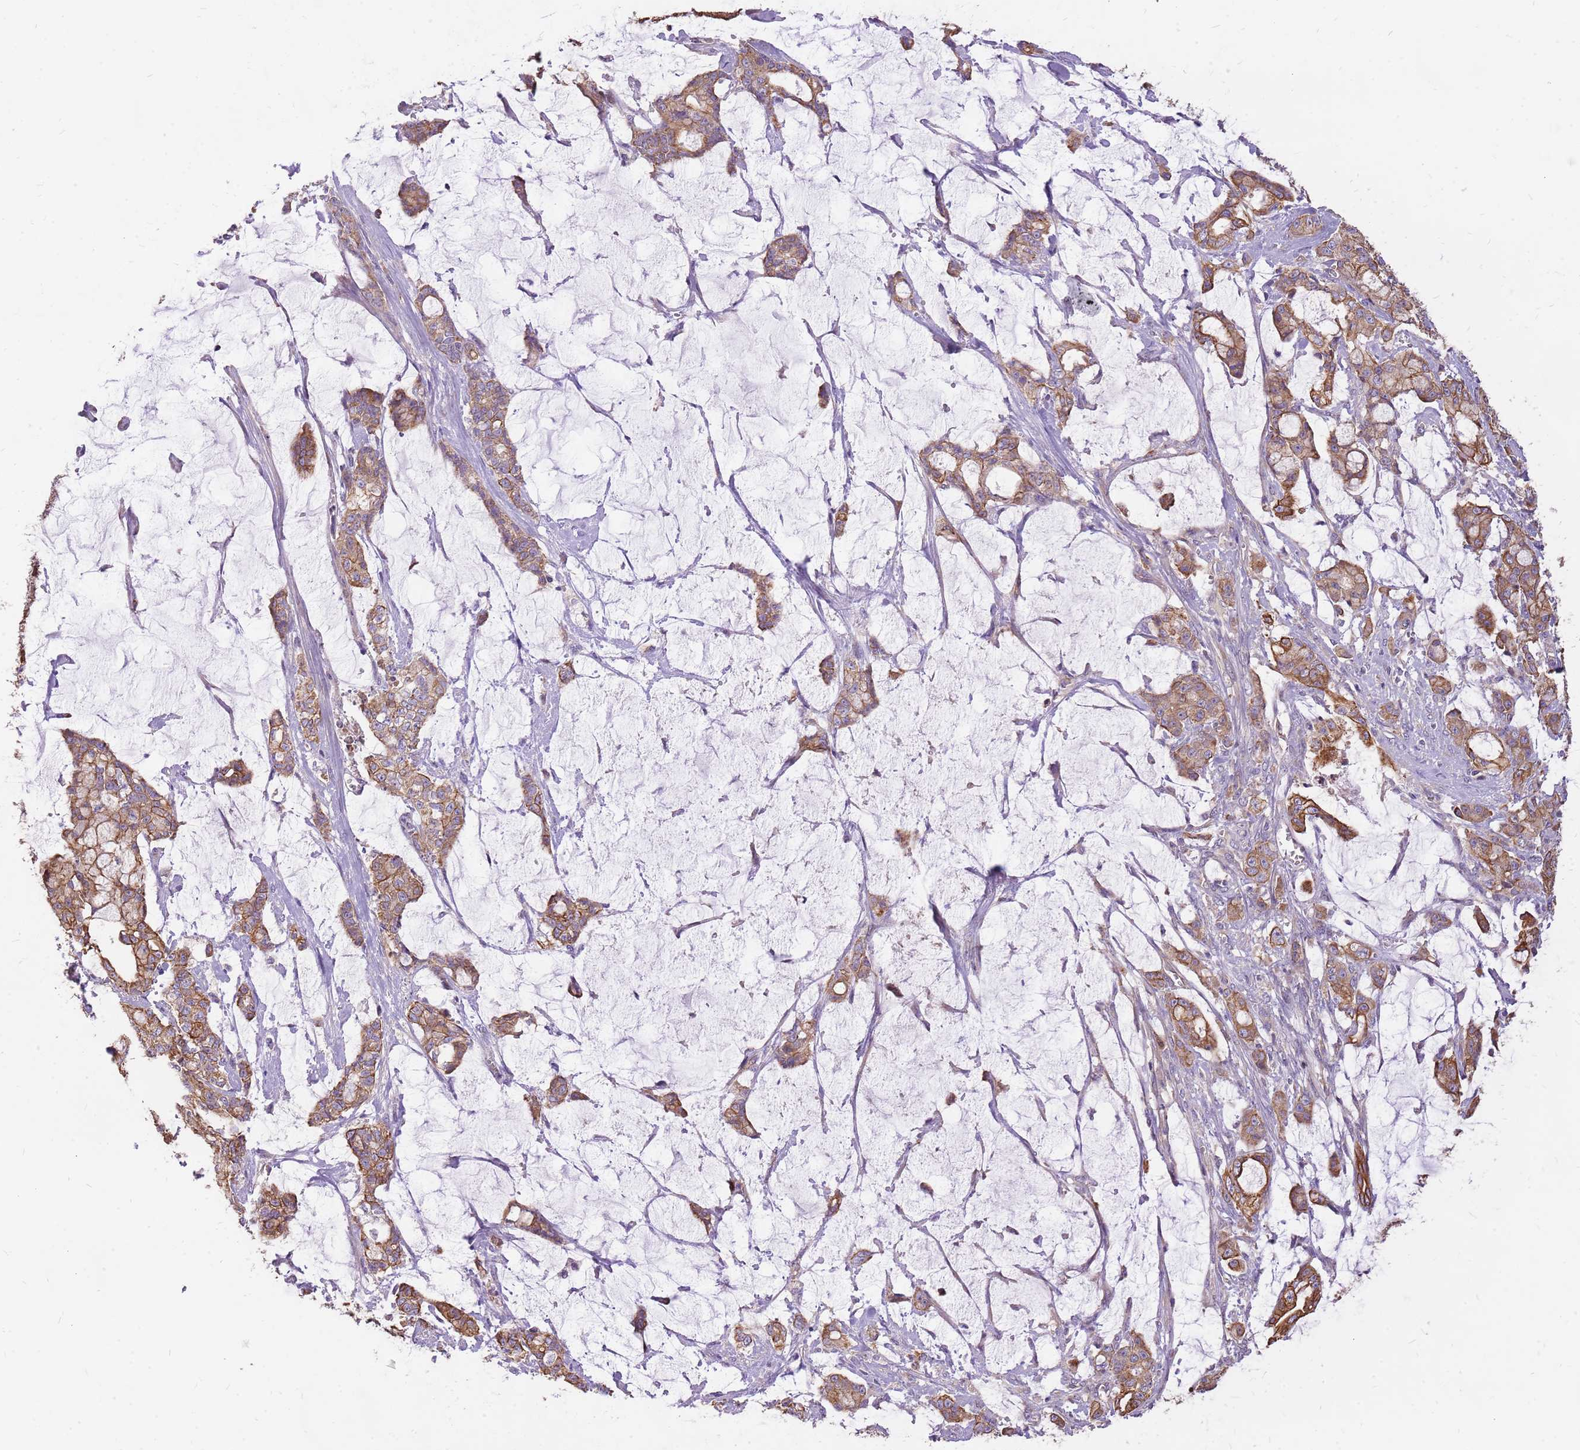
{"staining": {"intensity": "moderate", "quantity": ">75%", "location": "cytoplasmic/membranous"}, "tissue": "pancreatic cancer", "cell_type": "Tumor cells", "image_type": "cancer", "snomed": [{"axis": "morphology", "description": "Adenocarcinoma, NOS"}, {"axis": "topography", "description": "Pancreas"}], "caption": "Adenocarcinoma (pancreatic) stained with a protein marker shows moderate staining in tumor cells.", "gene": "WASHC4", "patient": {"sex": "female", "age": 73}}